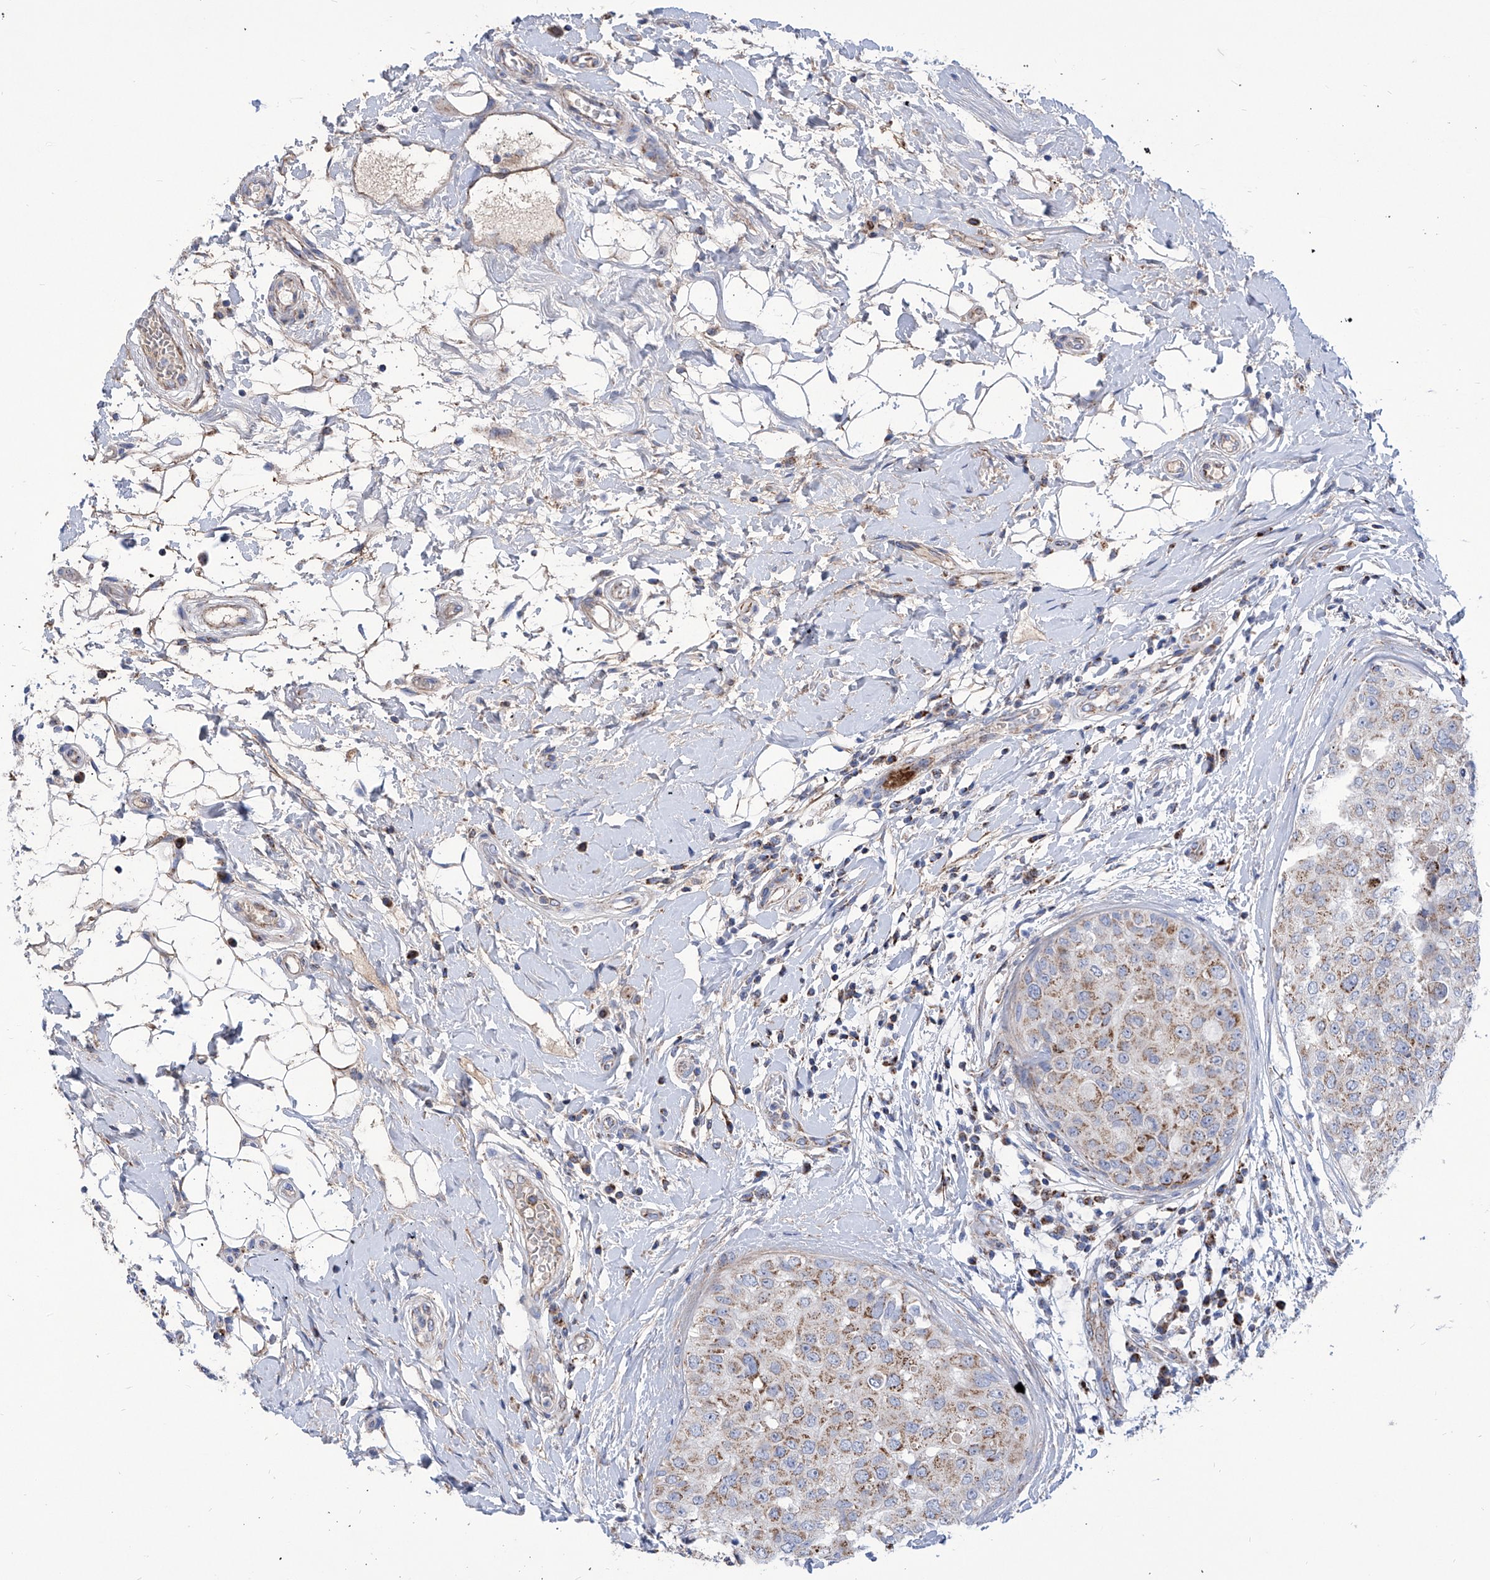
{"staining": {"intensity": "moderate", "quantity": "<25%", "location": "cytoplasmic/membranous"}, "tissue": "breast cancer", "cell_type": "Tumor cells", "image_type": "cancer", "snomed": [{"axis": "morphology", "description": "Duct carcinoma"}, {"axis": "topography", "description": "Breast"}], "caption": "Breast cancer (invasive ductal carcinoma) stained with a brown dye displays moderate cytoplasmic/membranous positive staining in approximately <25% of tumor cells.", "gene": "SRBD1", "patient": {"sex": "female", "age": 27}}